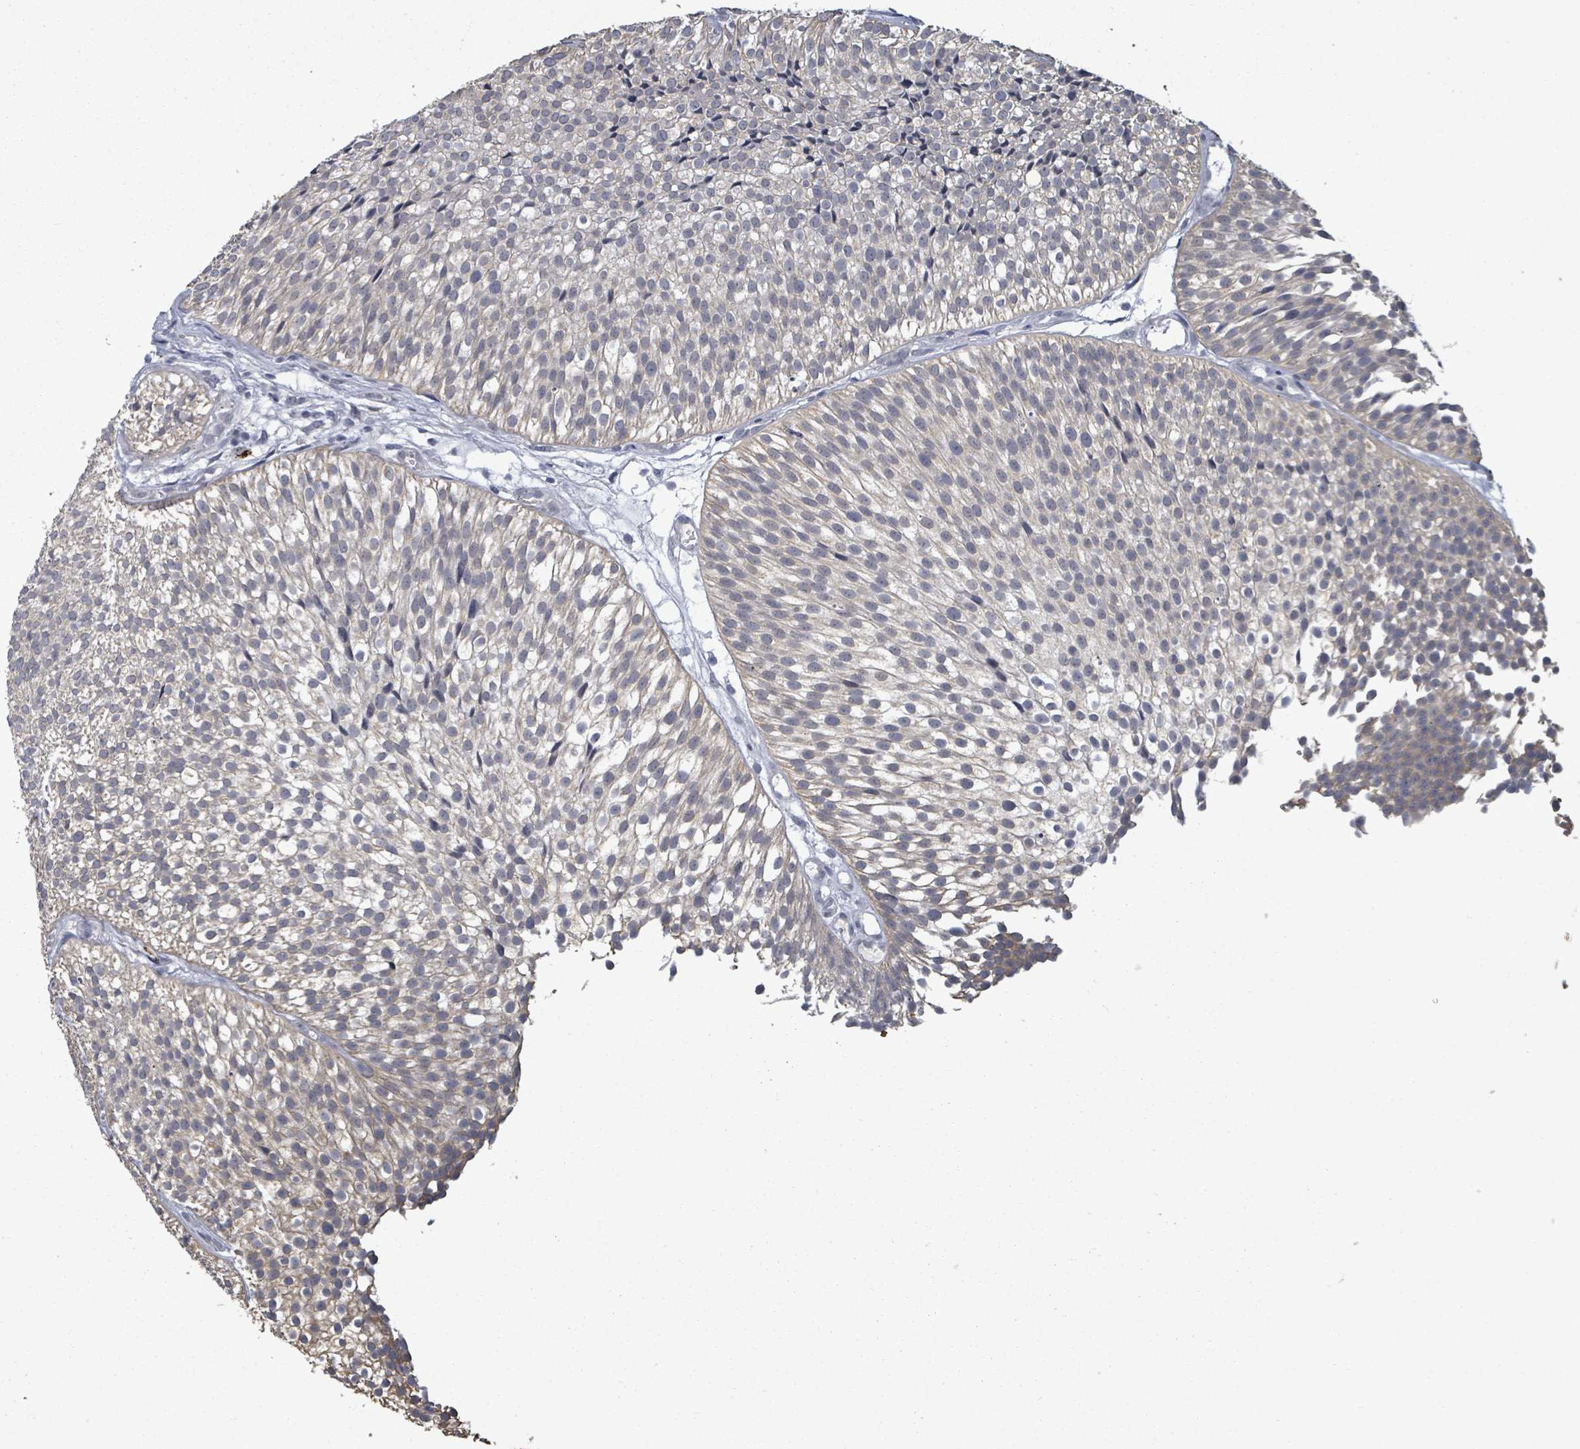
{"staining": {"intensity": "weak", "quantity": "<25%", "location": "cytoplasmic/membranous"}, "tissue": "urothelial cancer", "cell_type": "Tumor cells", "image_type": "cancer", "snomed": [{"axis": "morphology", "description": "Urothelial carcinoma, Low grade"}, {"axis": "topography", "description": "Urinary bladder"}], "caption": "IHC of urothelial carcinoma (low-grade) reveals no positivity in tumor cells.", "gene": "ASB12", "patient": {"sex": "male", "age": 91}}